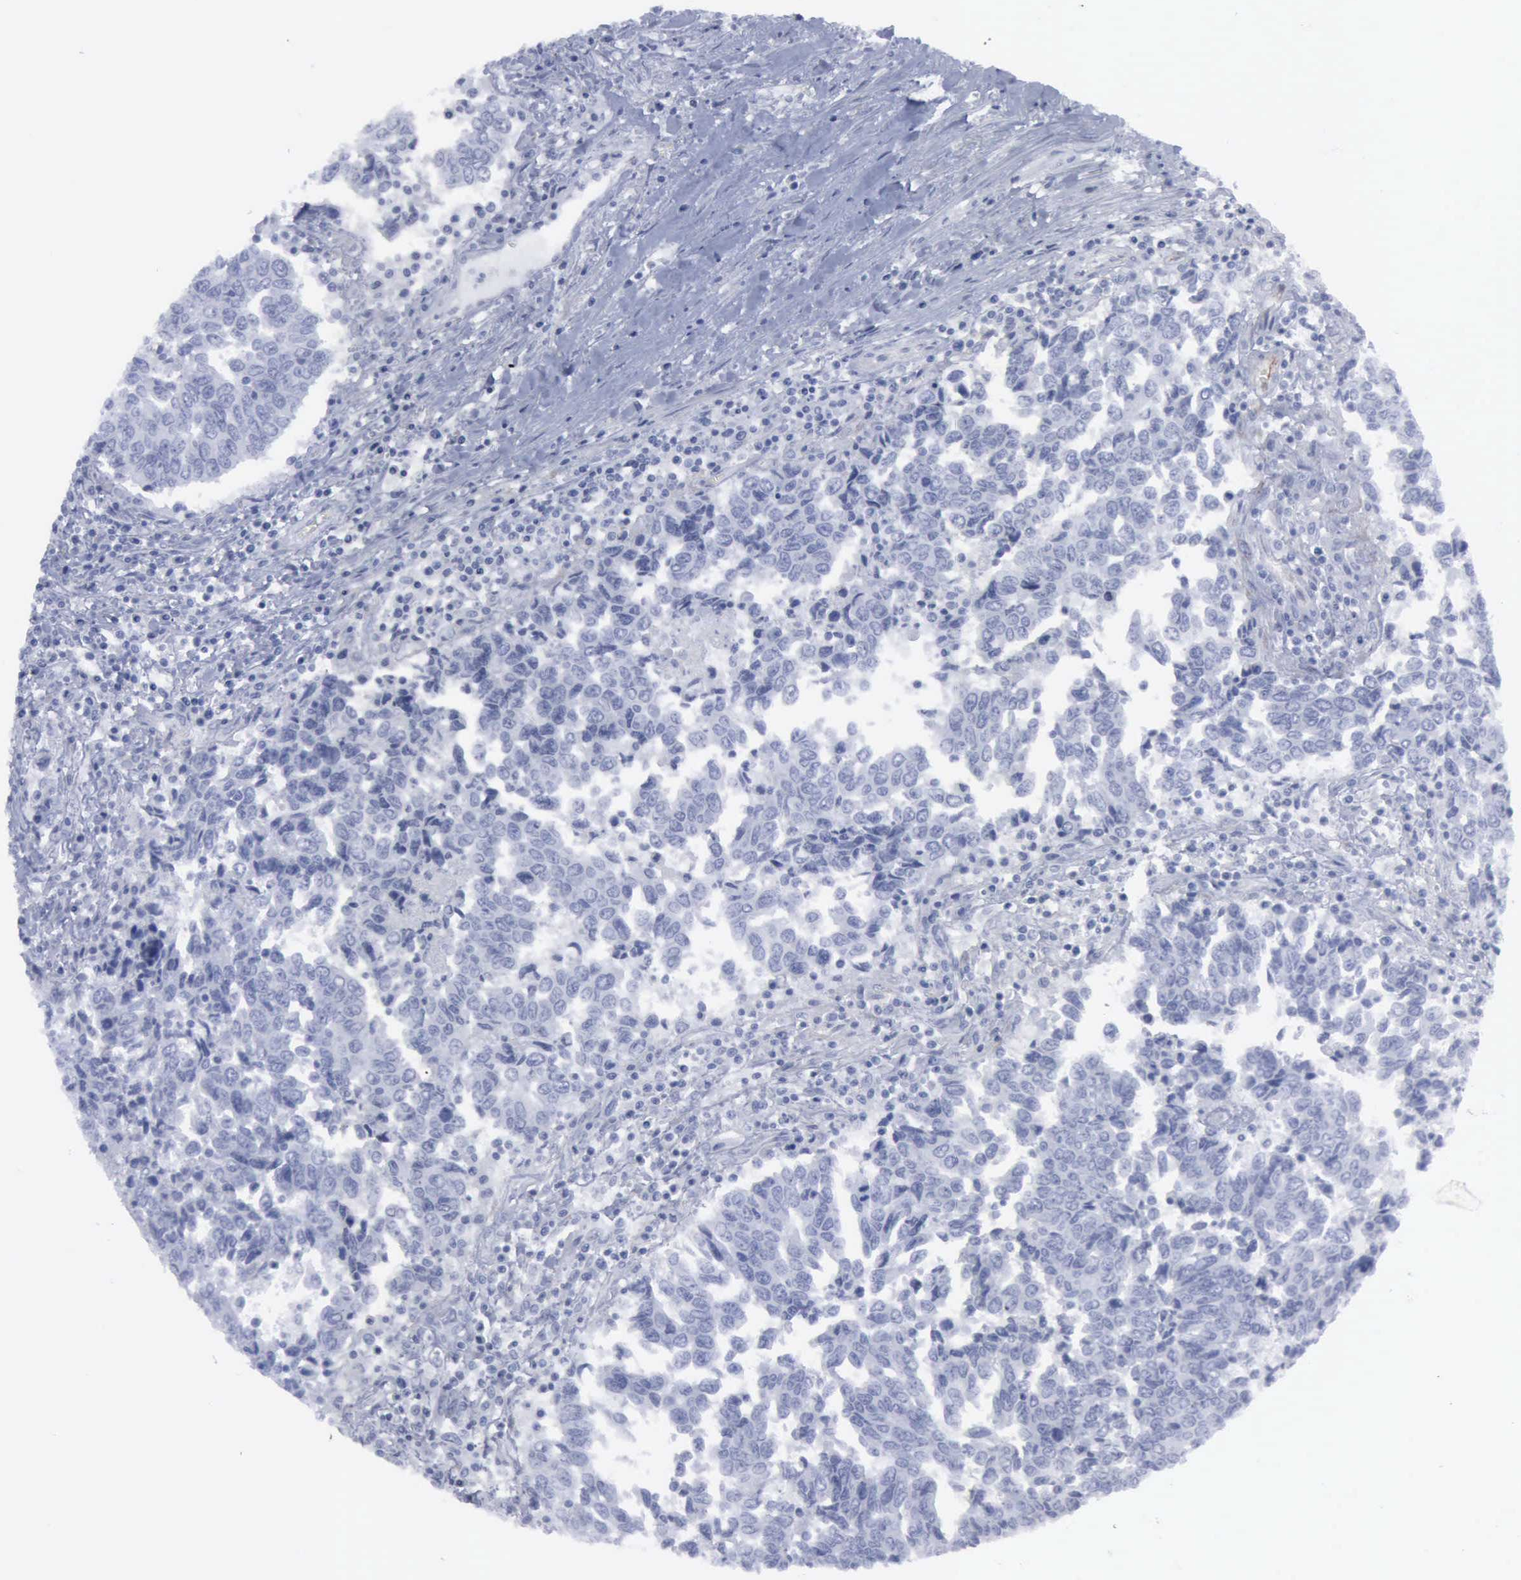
{"staining": {"intensity": "negative", "quantity": "none", "location": "none"}, "tissue": "urothelial cancer", "cell_type": "Tumor cells", "image_type": "cancer", "snomed": [{"axis": "morphology", "description": "Urothelial carcinoma, High grade"}, {"axis": "topography", "description": "Urinary bladder"}], "caption": "High-grade urothelial carcinoma was stained to show a protein in brown. There is no significant positivity in tumor cells. (DAB immunohistochemistry (IHC), high magnification).", "gene": "VCAM1", "patient": {"sex": "male", "age": 86}}